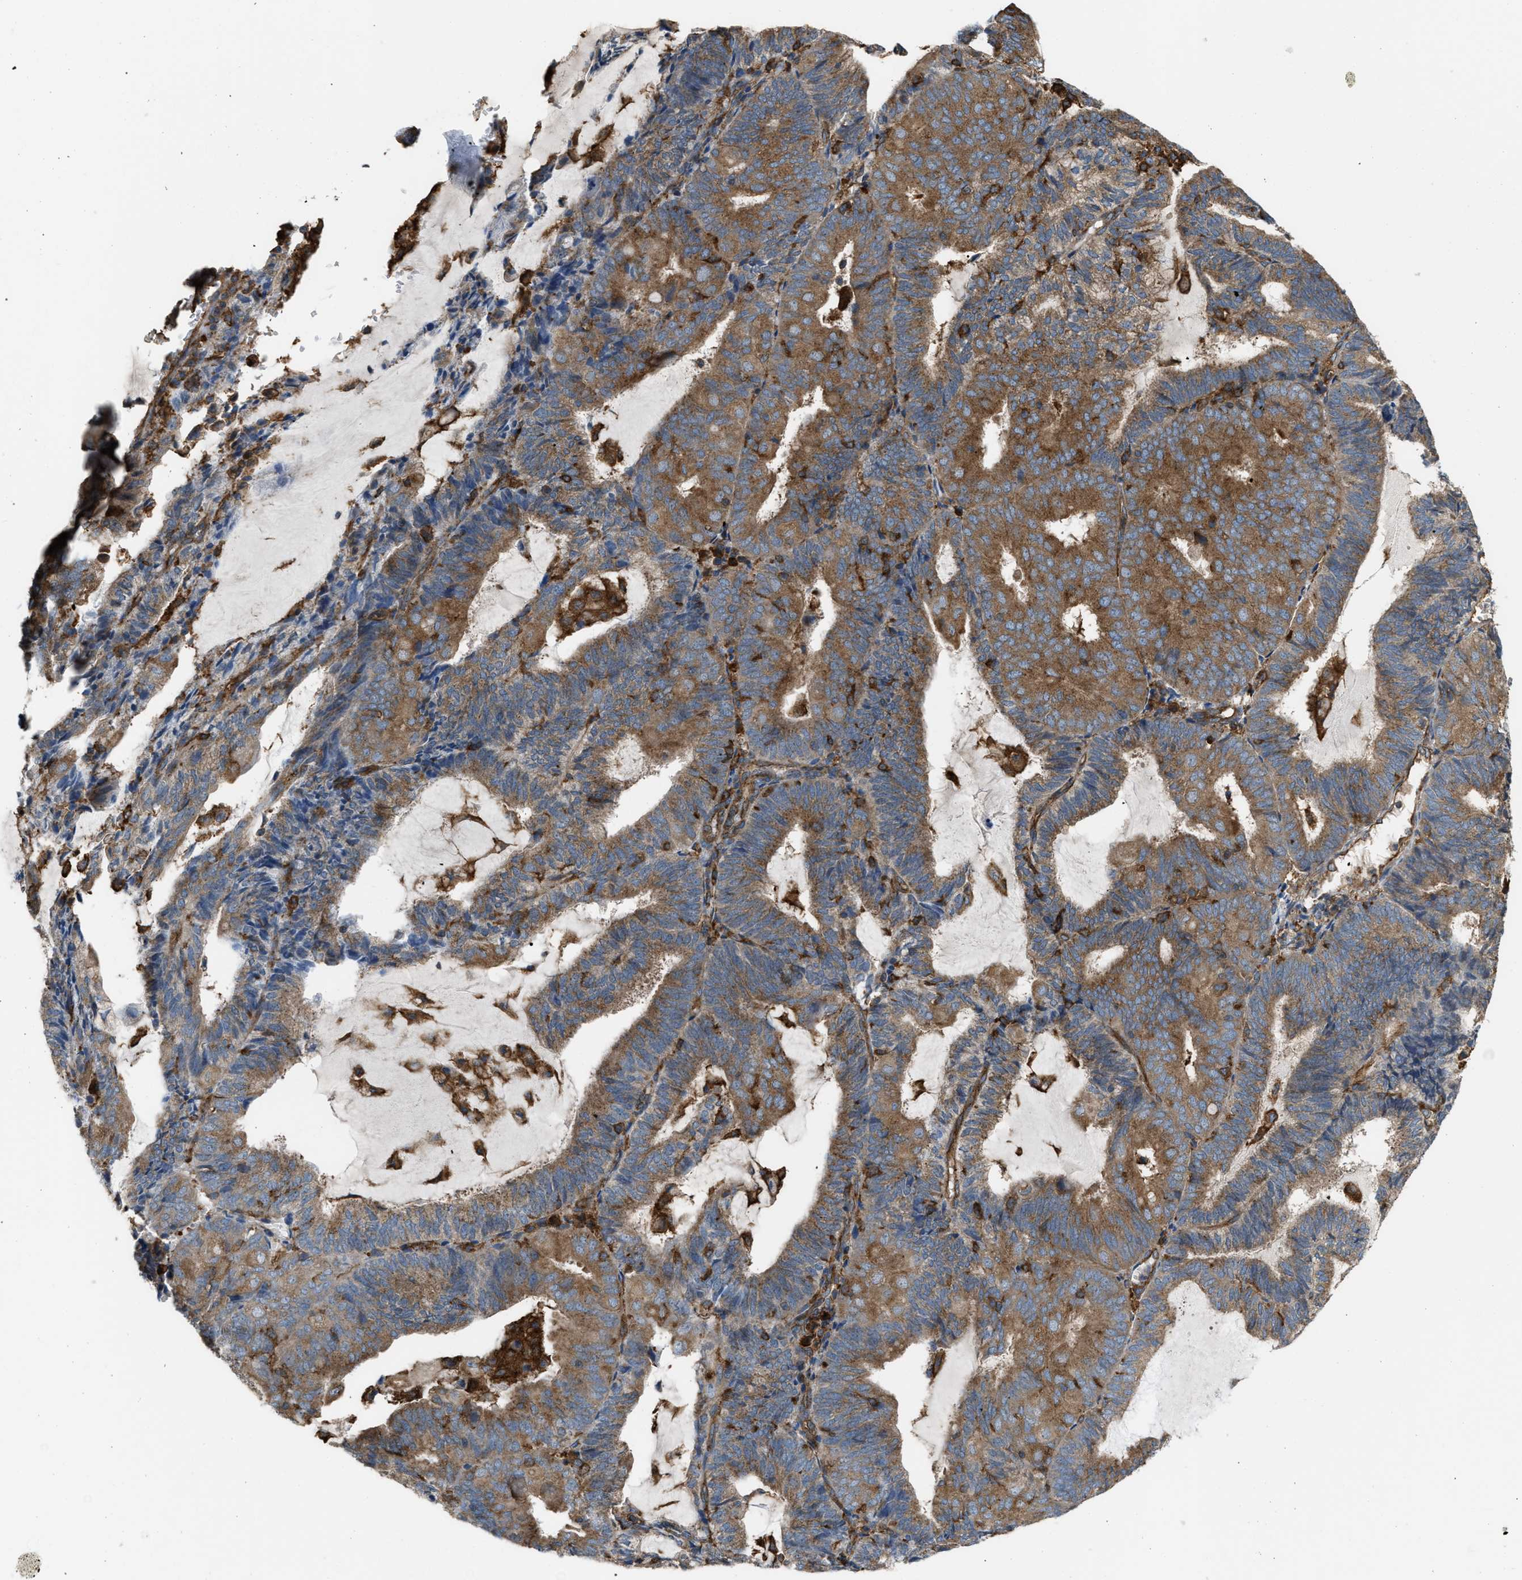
{"staining": {"intensity": "moderate", "quantity": ">75%", "location": "cytoplasmic/membranous"}, "tissue": "endometrial cancer", "cell_type": "Tumor cells", "image_type": "cancer", "snomed": [{"axis": "morphology", "description": "Adenocarcinoma, NOS"}, {"axis": "topography", "description": "Endometrium"}], "caption": "Endometrial cancer (adenocarcinoma) stained for a protein (brown) displays moderate cytoplasmic/membranous positive expression in about >75% of tumor cells.", "gene": "PICALM", "patient": {"sex": "female", "age": 81}}